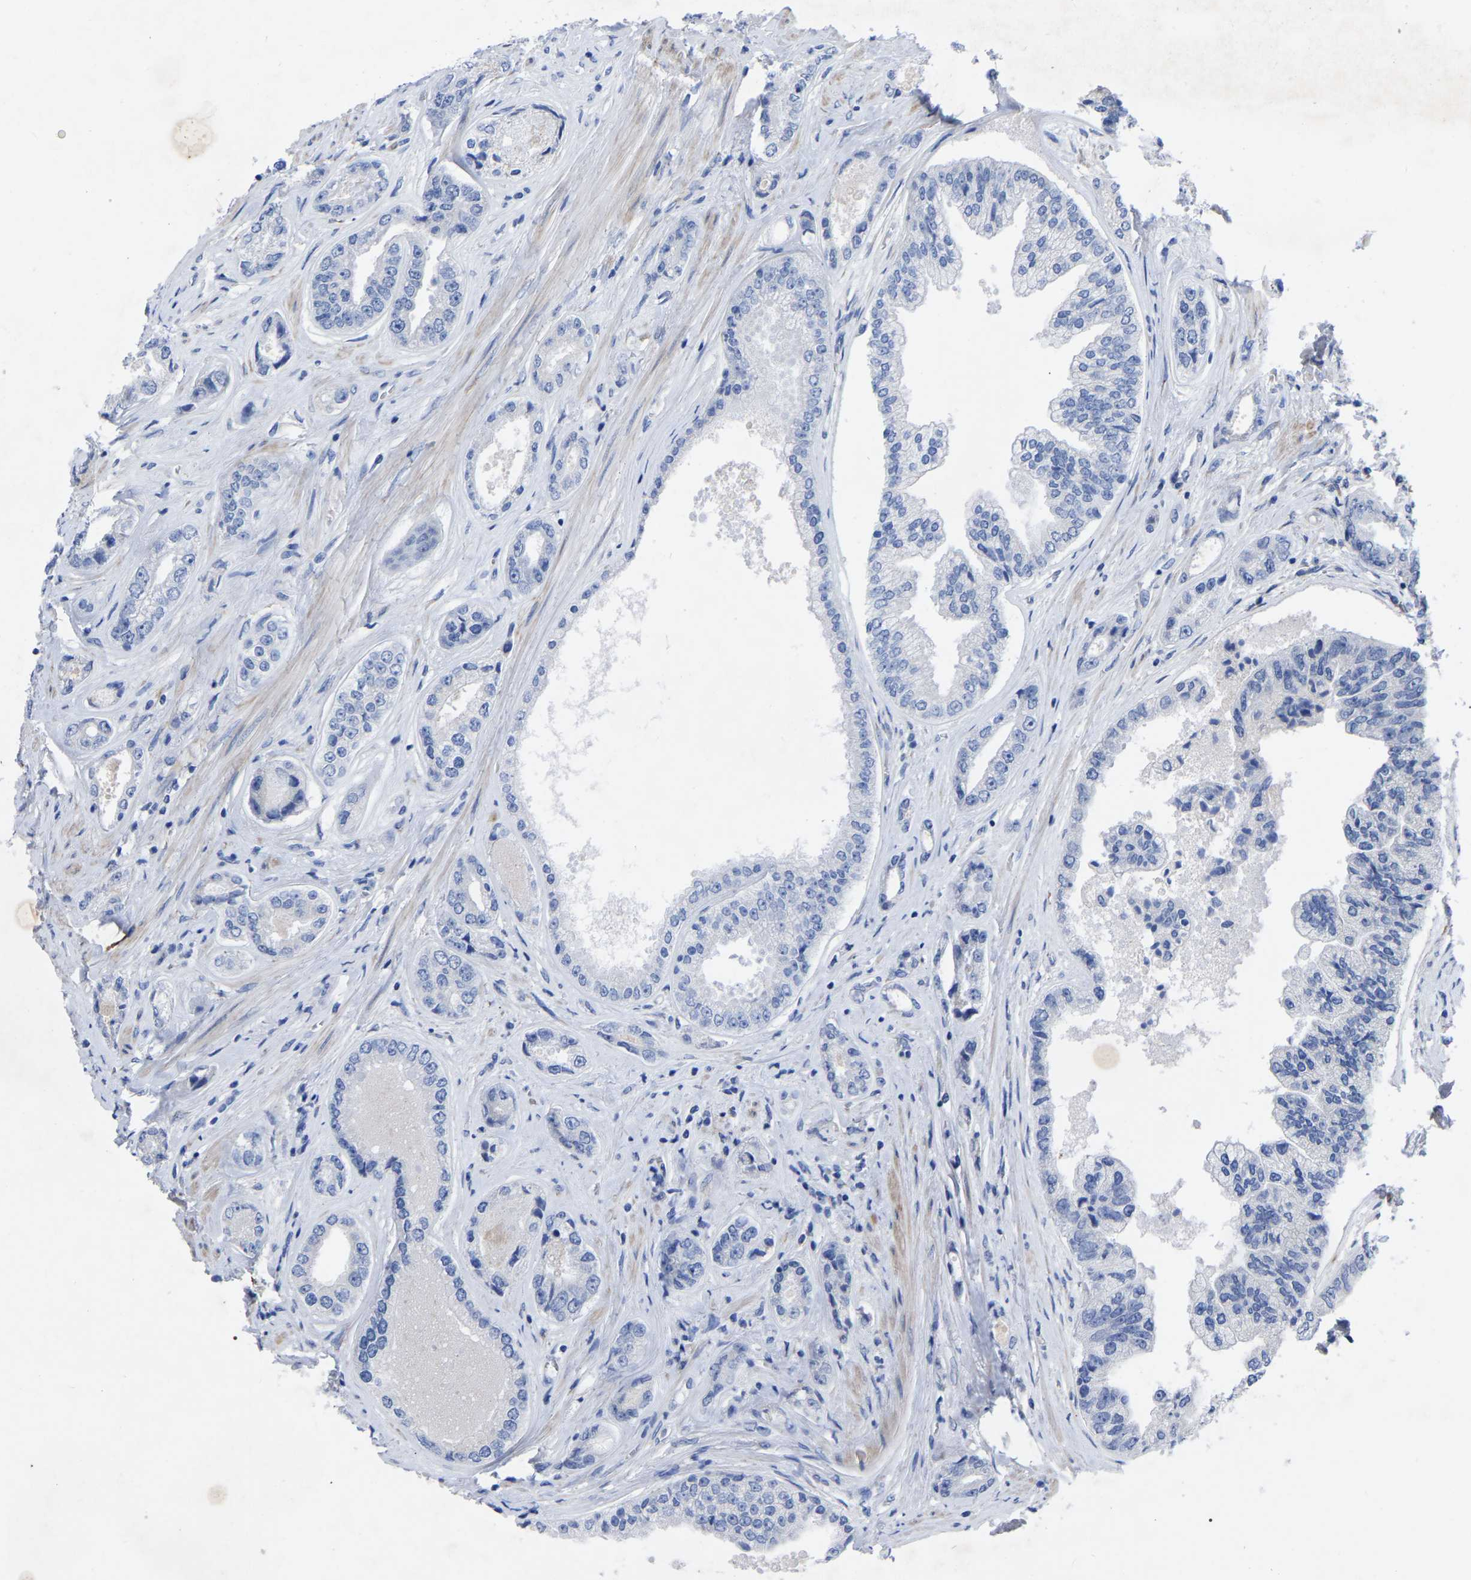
{"staining": {"intensity": "negative", "quantity": "none", "location": "none"}, "tissue": "prostate cancer", "cell_type": "Tumor cells", "image_type": "cancer", "snomed": [{"axis": "morphology", "description": "Adenocarcinoma, High grade"}, {"axis": "topography", "description": "Prostate"}], "caption": "Prostate cancer was stained to show a protein in brown. There is no significant expression in tumor cells. (DAB (3,3'-diaminobenzidine) immunohistochemistry (IHC), high magnification).", "gene": "GDF3", "patient": {"sex": "male", "age": 61}}